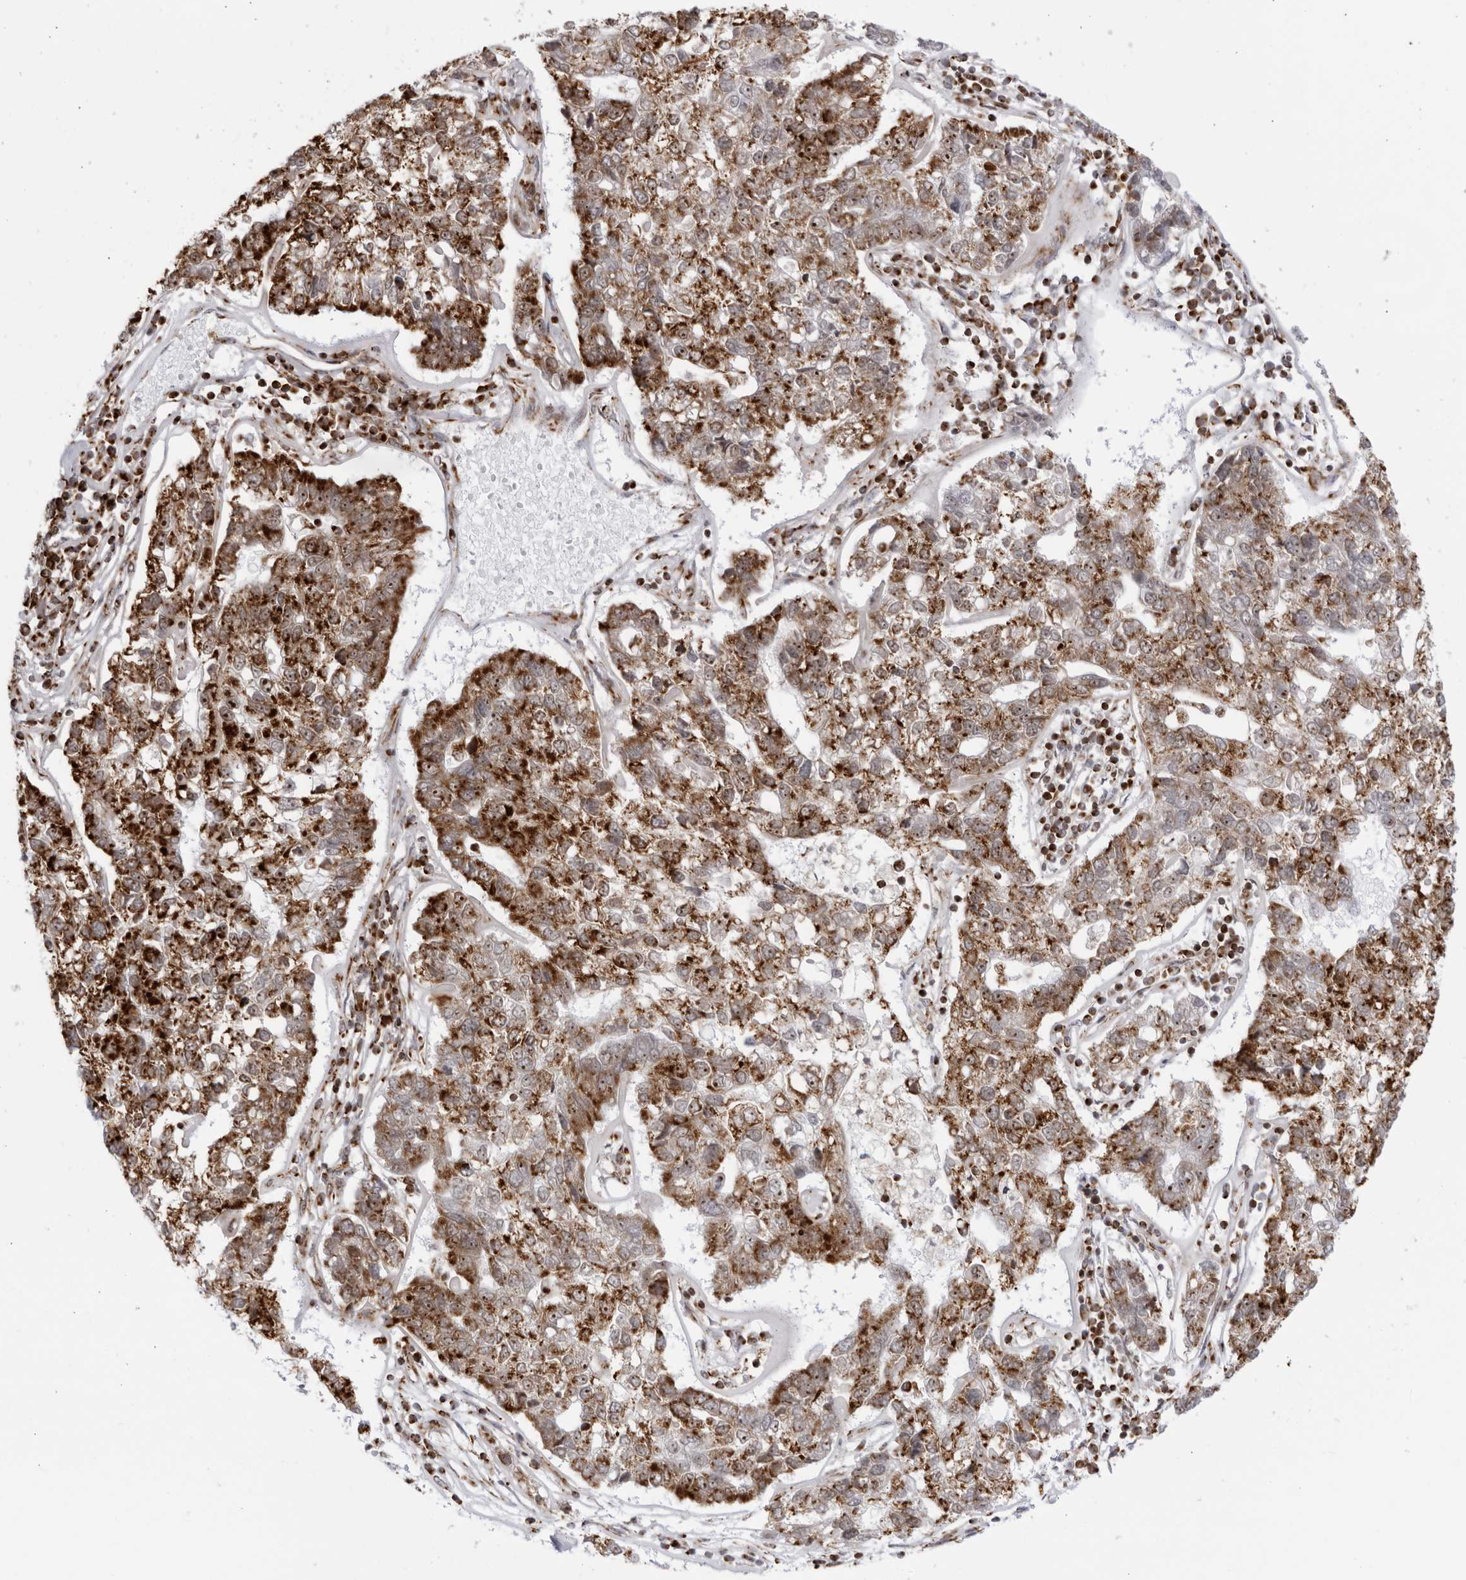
{"staining": {"intensity": "strong", "quantity": ">75%", "location": "cytoplasmic/membranous,nuclear"}, "tissue": "pancreatic cancer", "cell_type": "Tumor cells", "image_type": "cancer", "snomed": [{"axis": "morphology", "description": "Adenocarcinoma, NOS"}, {"axis": "topography", "description": "Pancreas"}], "caption": "DAB (3,3'-diaminobenzidine) immunohistochemical staining of human pancreatic adenocarcinoma reveals strong cytoplasmic/membranous and nuclear protein positivity in approximately >75% of tumor cells.", "gene": "RBM34", "patient": {"sex": "female", "age": 61}}